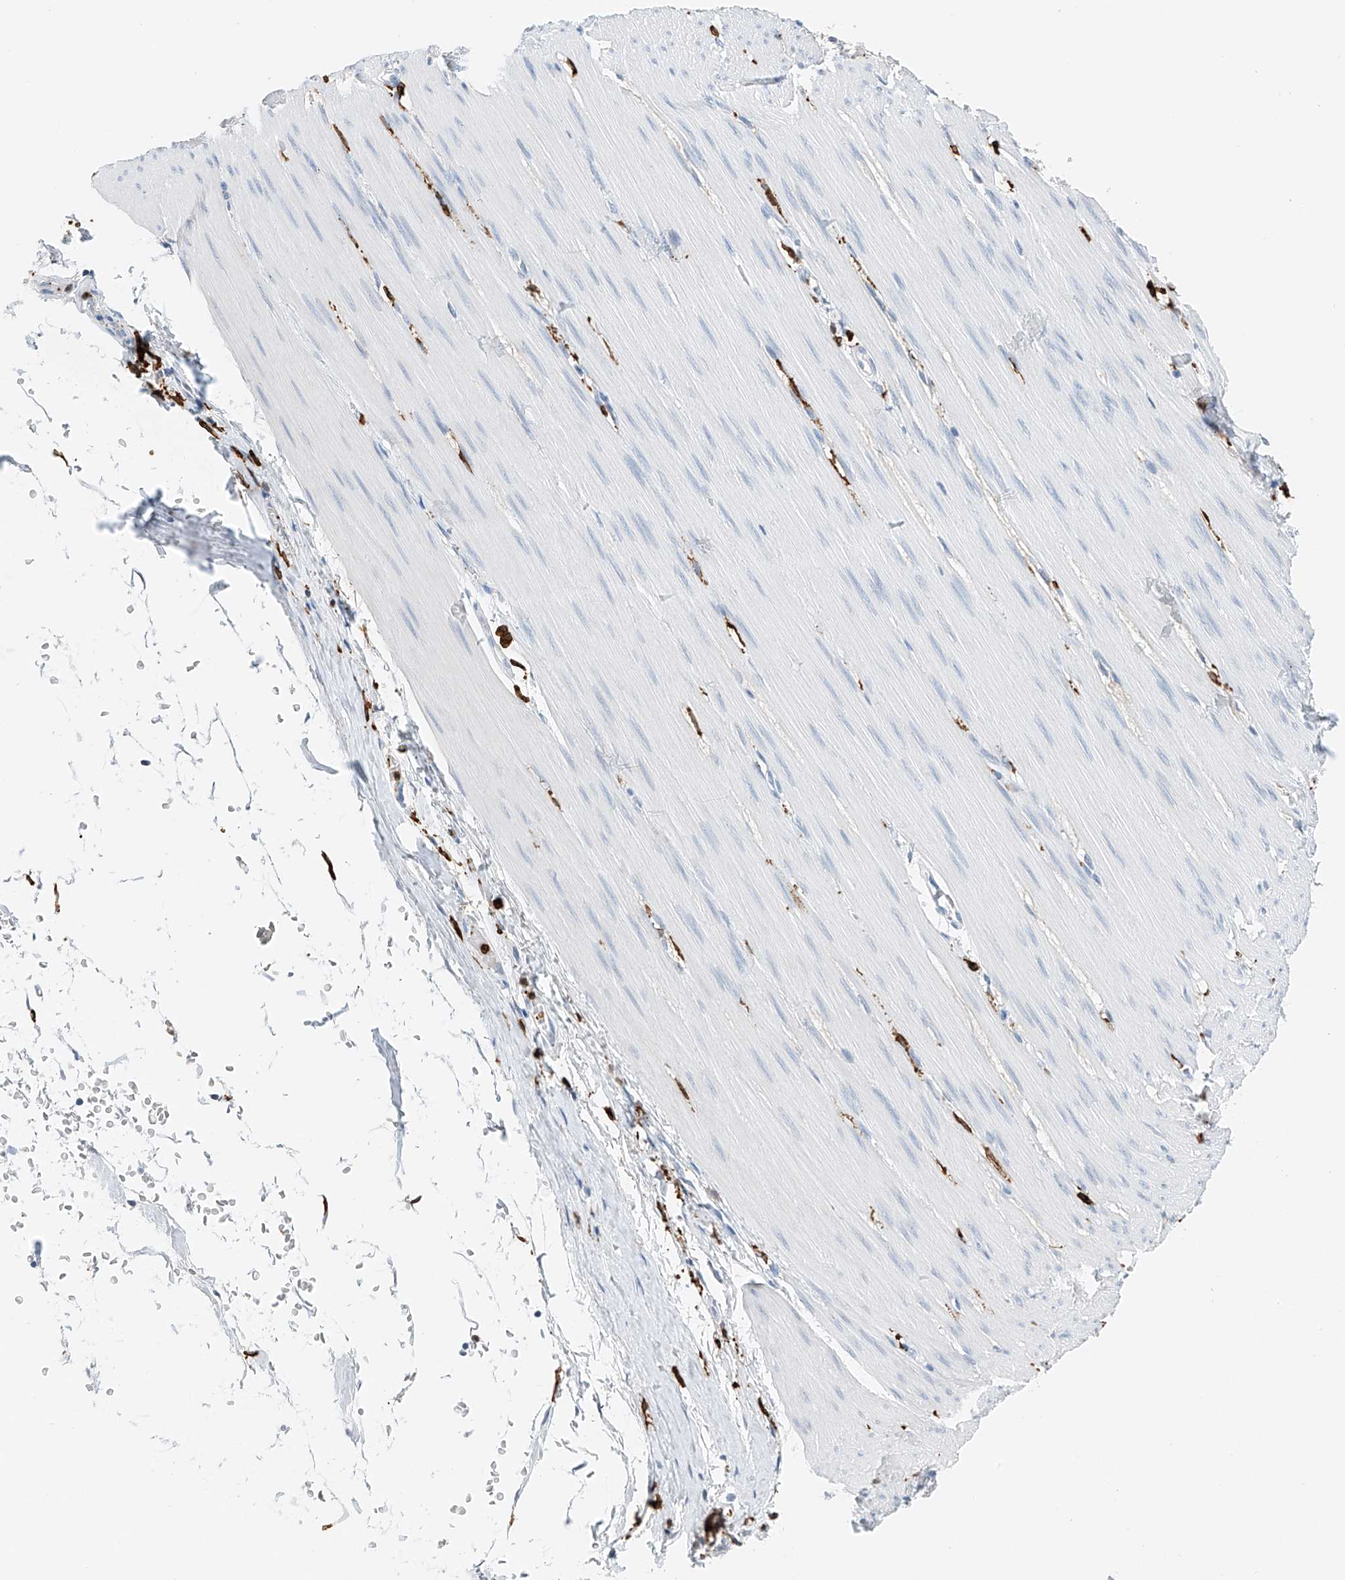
{"staining": {"intensity": "negative", "quantity": "none", "location": "none"}, "tissue": "smooth muscle", "cell_type": "Smooth muscle cells", "image_type": "normal", "snomed": [{"axis": "morphology", "description": "Normal tissue, NOS"}, {"axis": "morphology", "description": "Adenocarcinoma, NOS"}, {"axis": "topography", "description": "Colon"}, {"axis": "topography", "description": "Peripheral nerve tissue"}], "caption": "There is no significant expression in smooth muscle cells of smooth muscle. (DAB immunohistochemistry with hematoxylin counter stain).", "gene": "TBXAS1", "patient": {"sex": "male", "age": 14}}